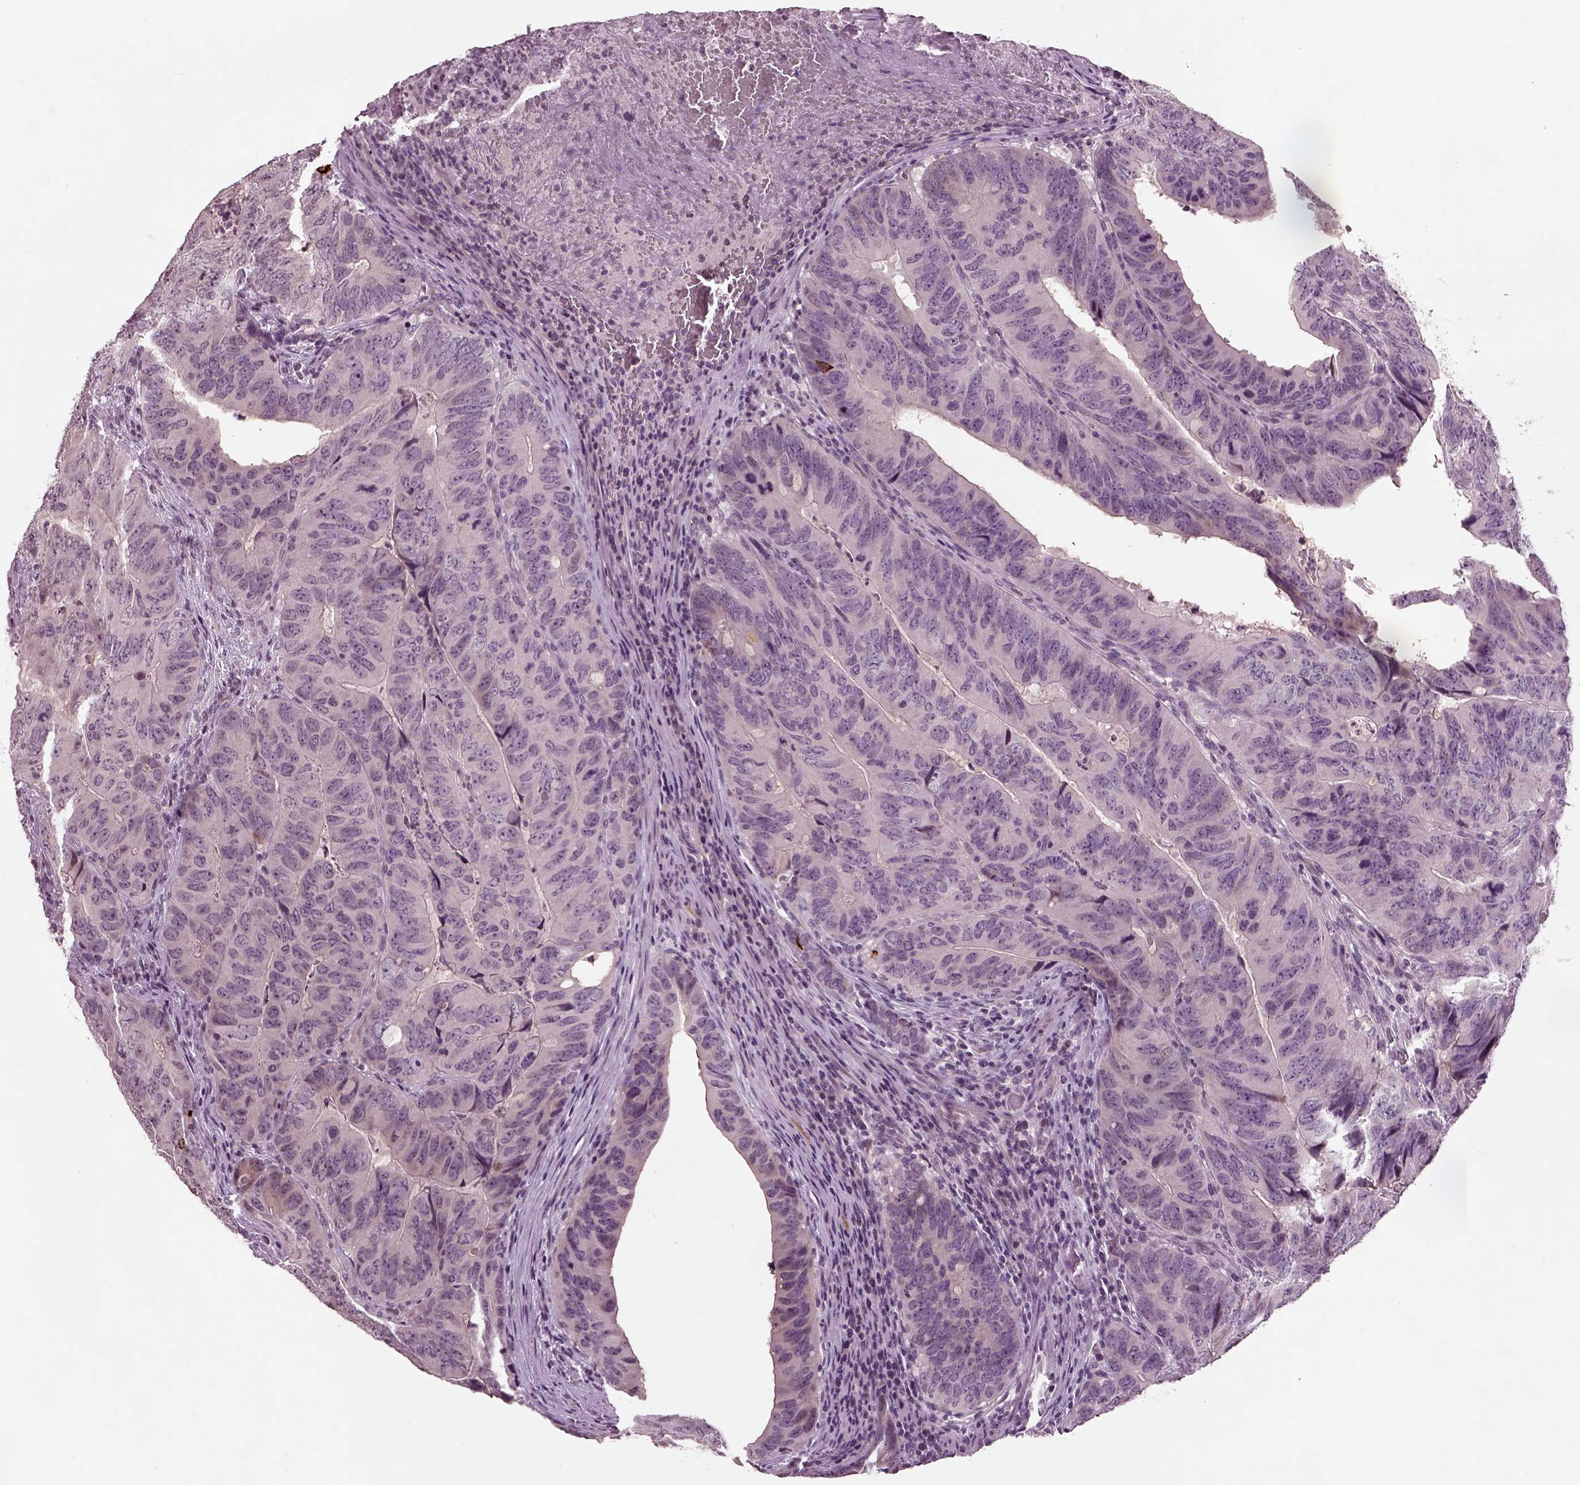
{"staining": {"intensity": "negative", "quantity": "none", "location": "none"}, "tissue": "colorectal cancer", "cell_type": "Tumor cells", "image_type": "cancer", "snomed": [{"axis": "morphology", "description": "Adenocarcinoma, NOS"}, {"axis": "topography", "description": "Colon"}], "caption": "Colorectal cancer stained for a protein using IHC demonstrates no positivity tumor cells.", "gene": "CHGB", "patient": {"sex": "male", "age": 79}}